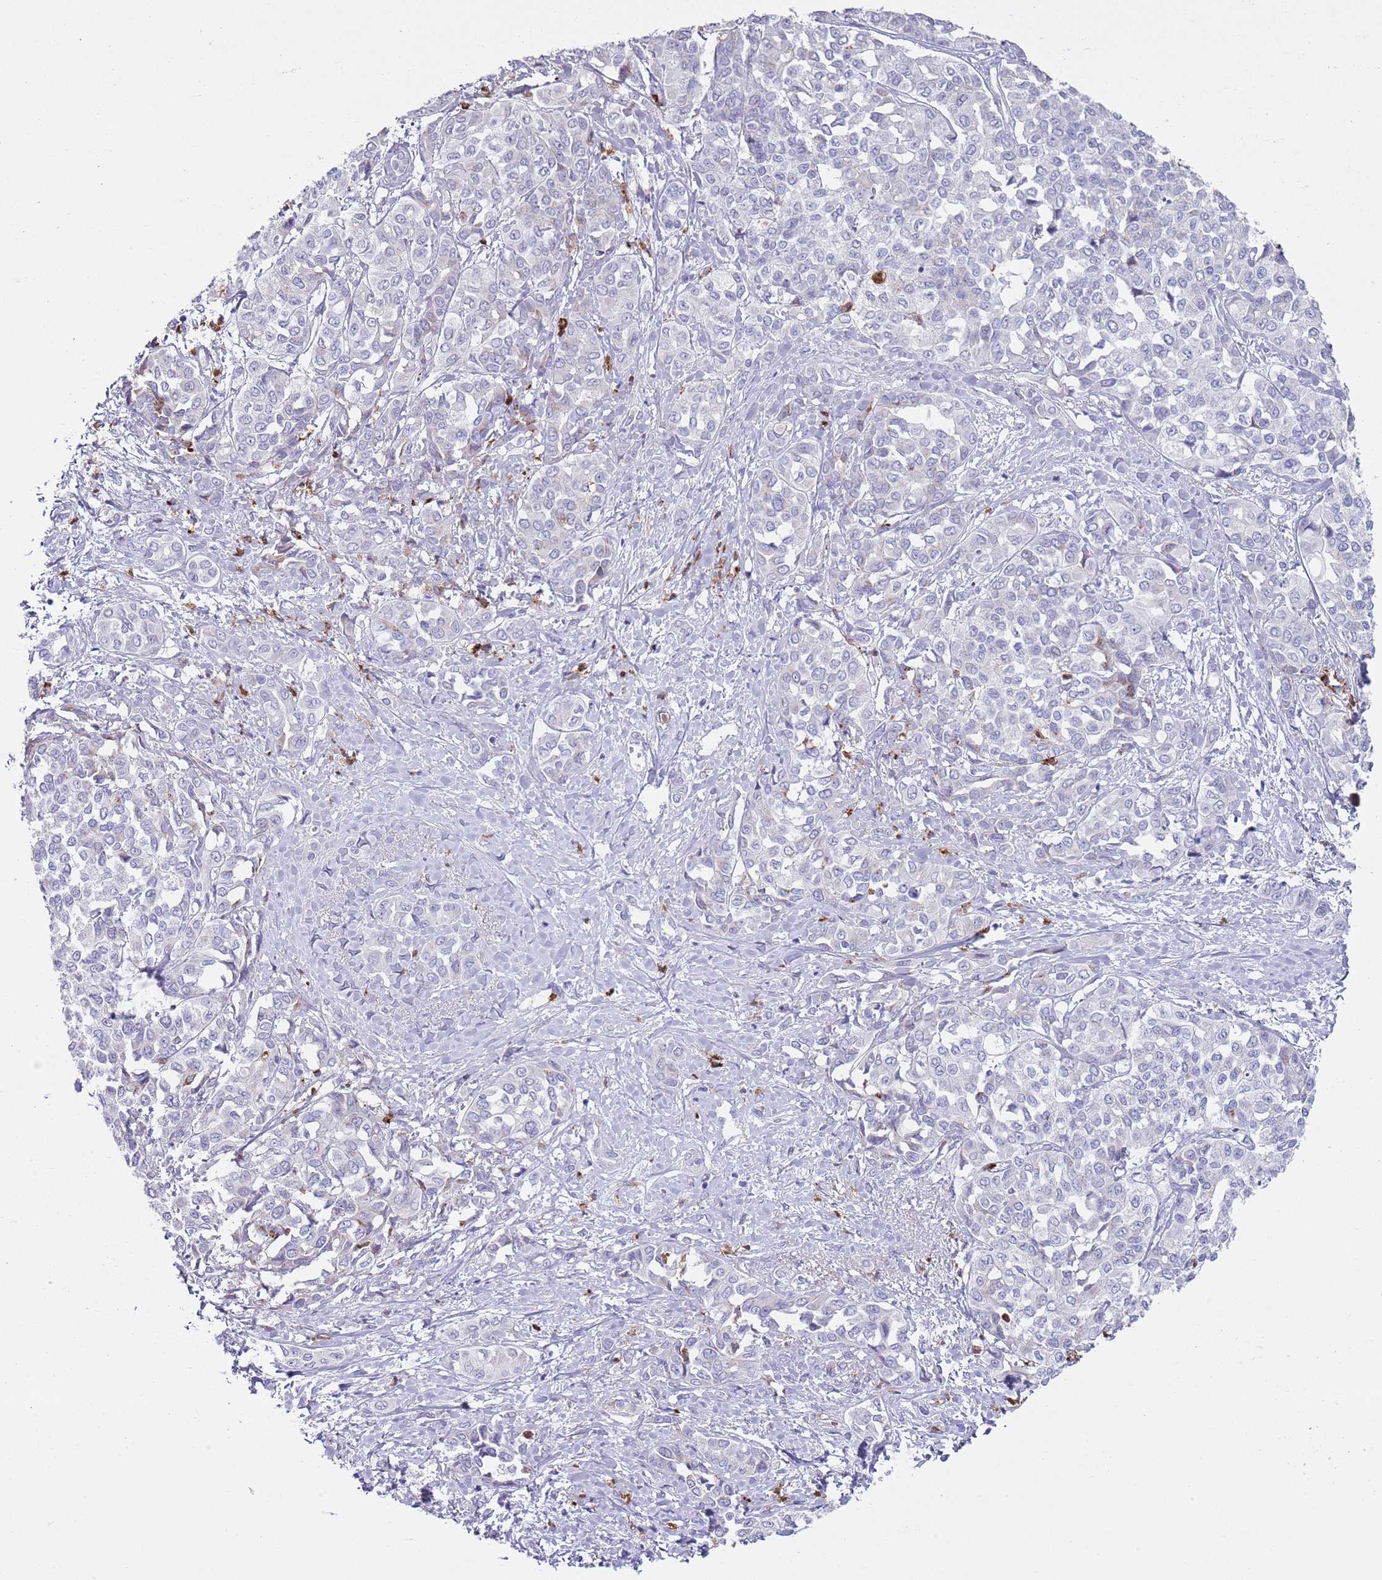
{"staining": {"intensity": "negative", "quantity": "none", "location": "none"}, "tissue": "liver cancer", "cell_type": "Tumor cells", "image_type": "cancer", "snomed": [{"axis": "morphology", "description": "Cholangiocarcinoma"}, {"axis": "topography", "description": "Liver"}], "caption": "Immunohistochemistry (IHC) of human liver cancer (cholangiocarcinoma) demonstrates no expression in tumor cells.", "gene": "CD177", "patient": {"sex": "female", "age": 77}}